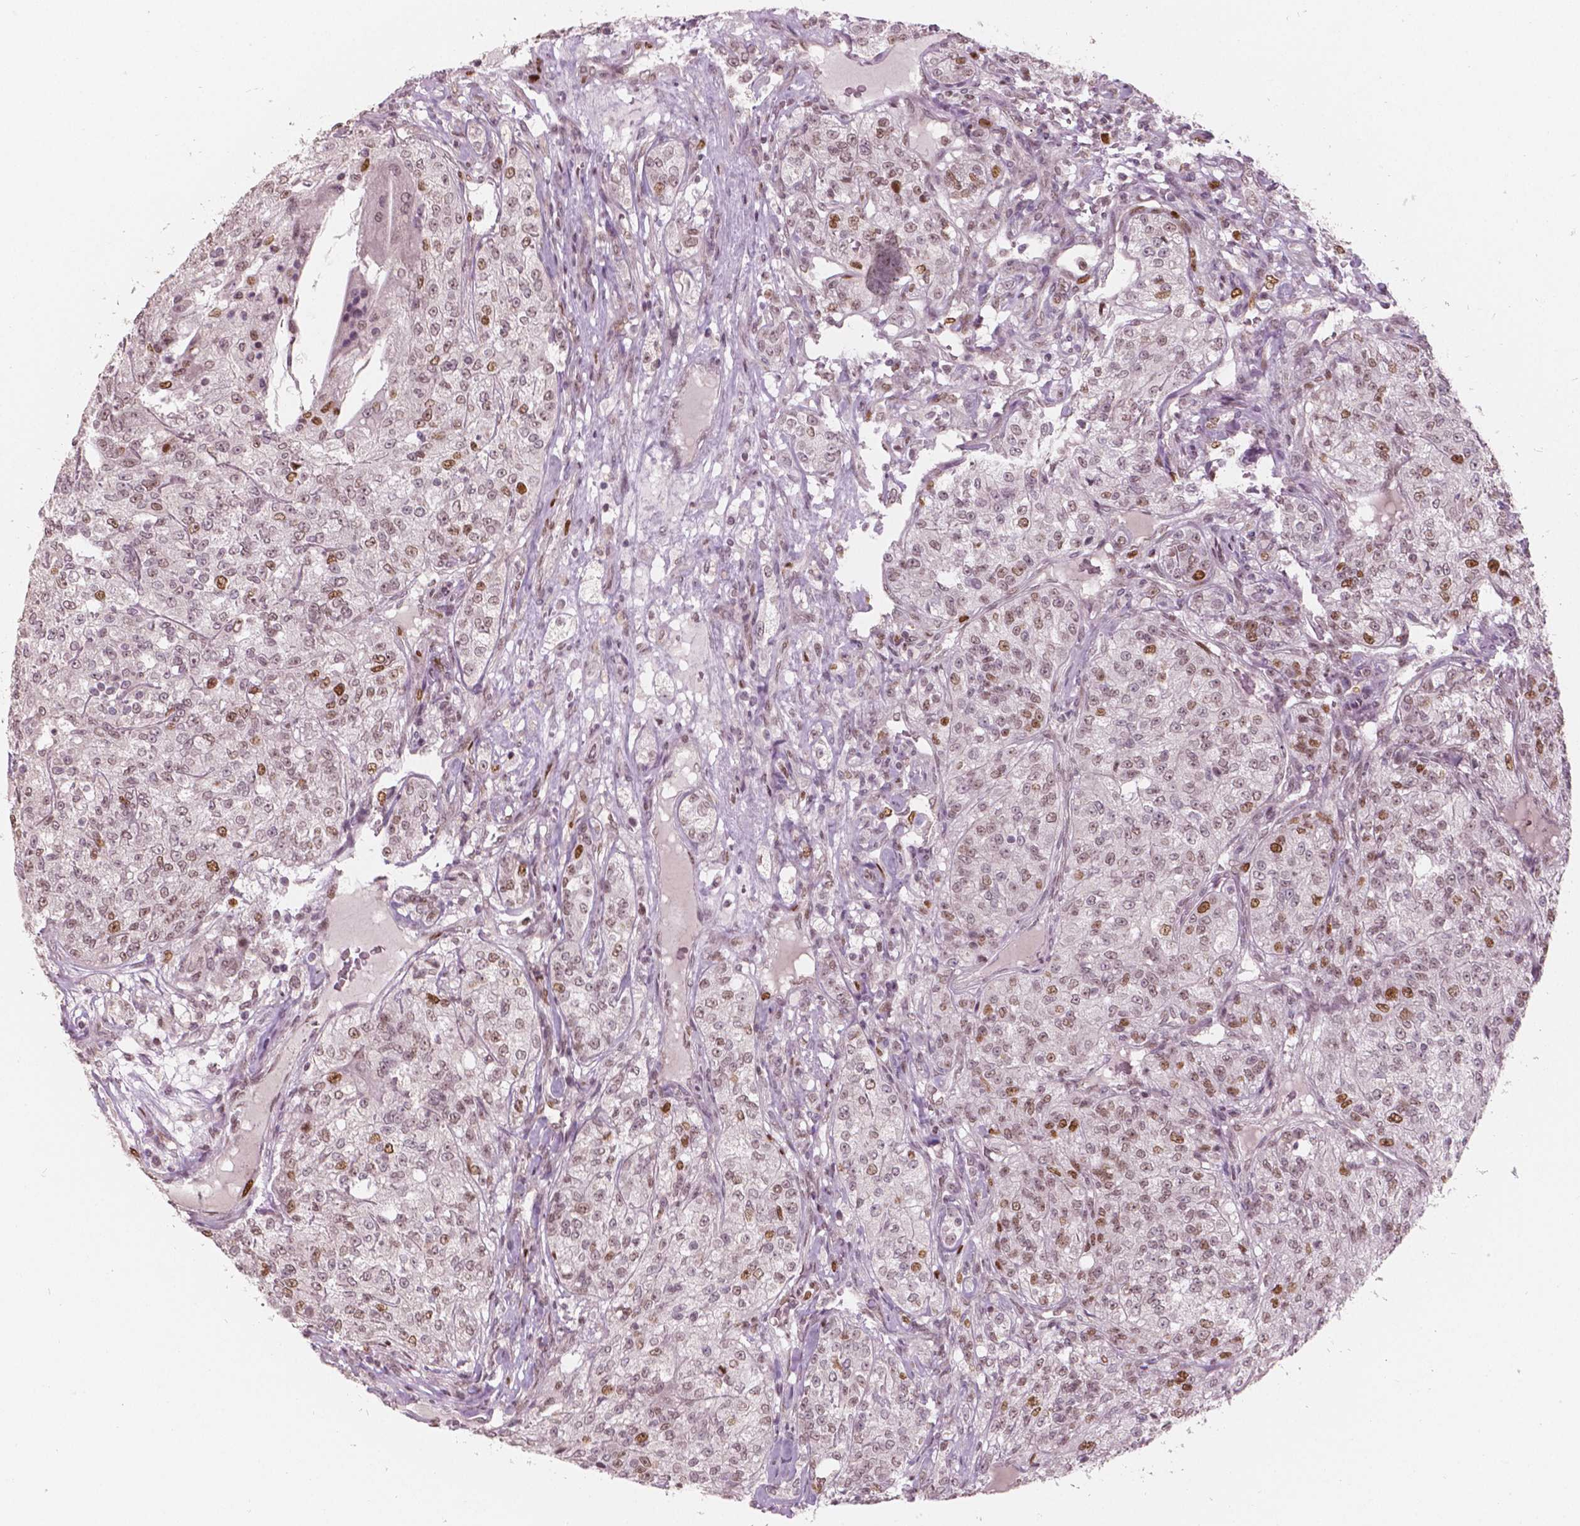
{"staining": {"intensity": "moderate", "quantity": "<25%", "location": "nuclear"}, "tissue": "renal cancer", "cell_type": "Tumor cells", "image_type": "cancer", "snomed": [{"axis": "morphology", "description": "Adenocarcinoma, NOS"}, {"axis": "topography", "description": "Kidney"}], "caption": "A low amount of moderate nuclear positivity is seen in approximately <25% of tumor cells in renal adenocarcinoma tissue.", "gene": "NSD2", "patient": {"sex": "female", "age": 63}}